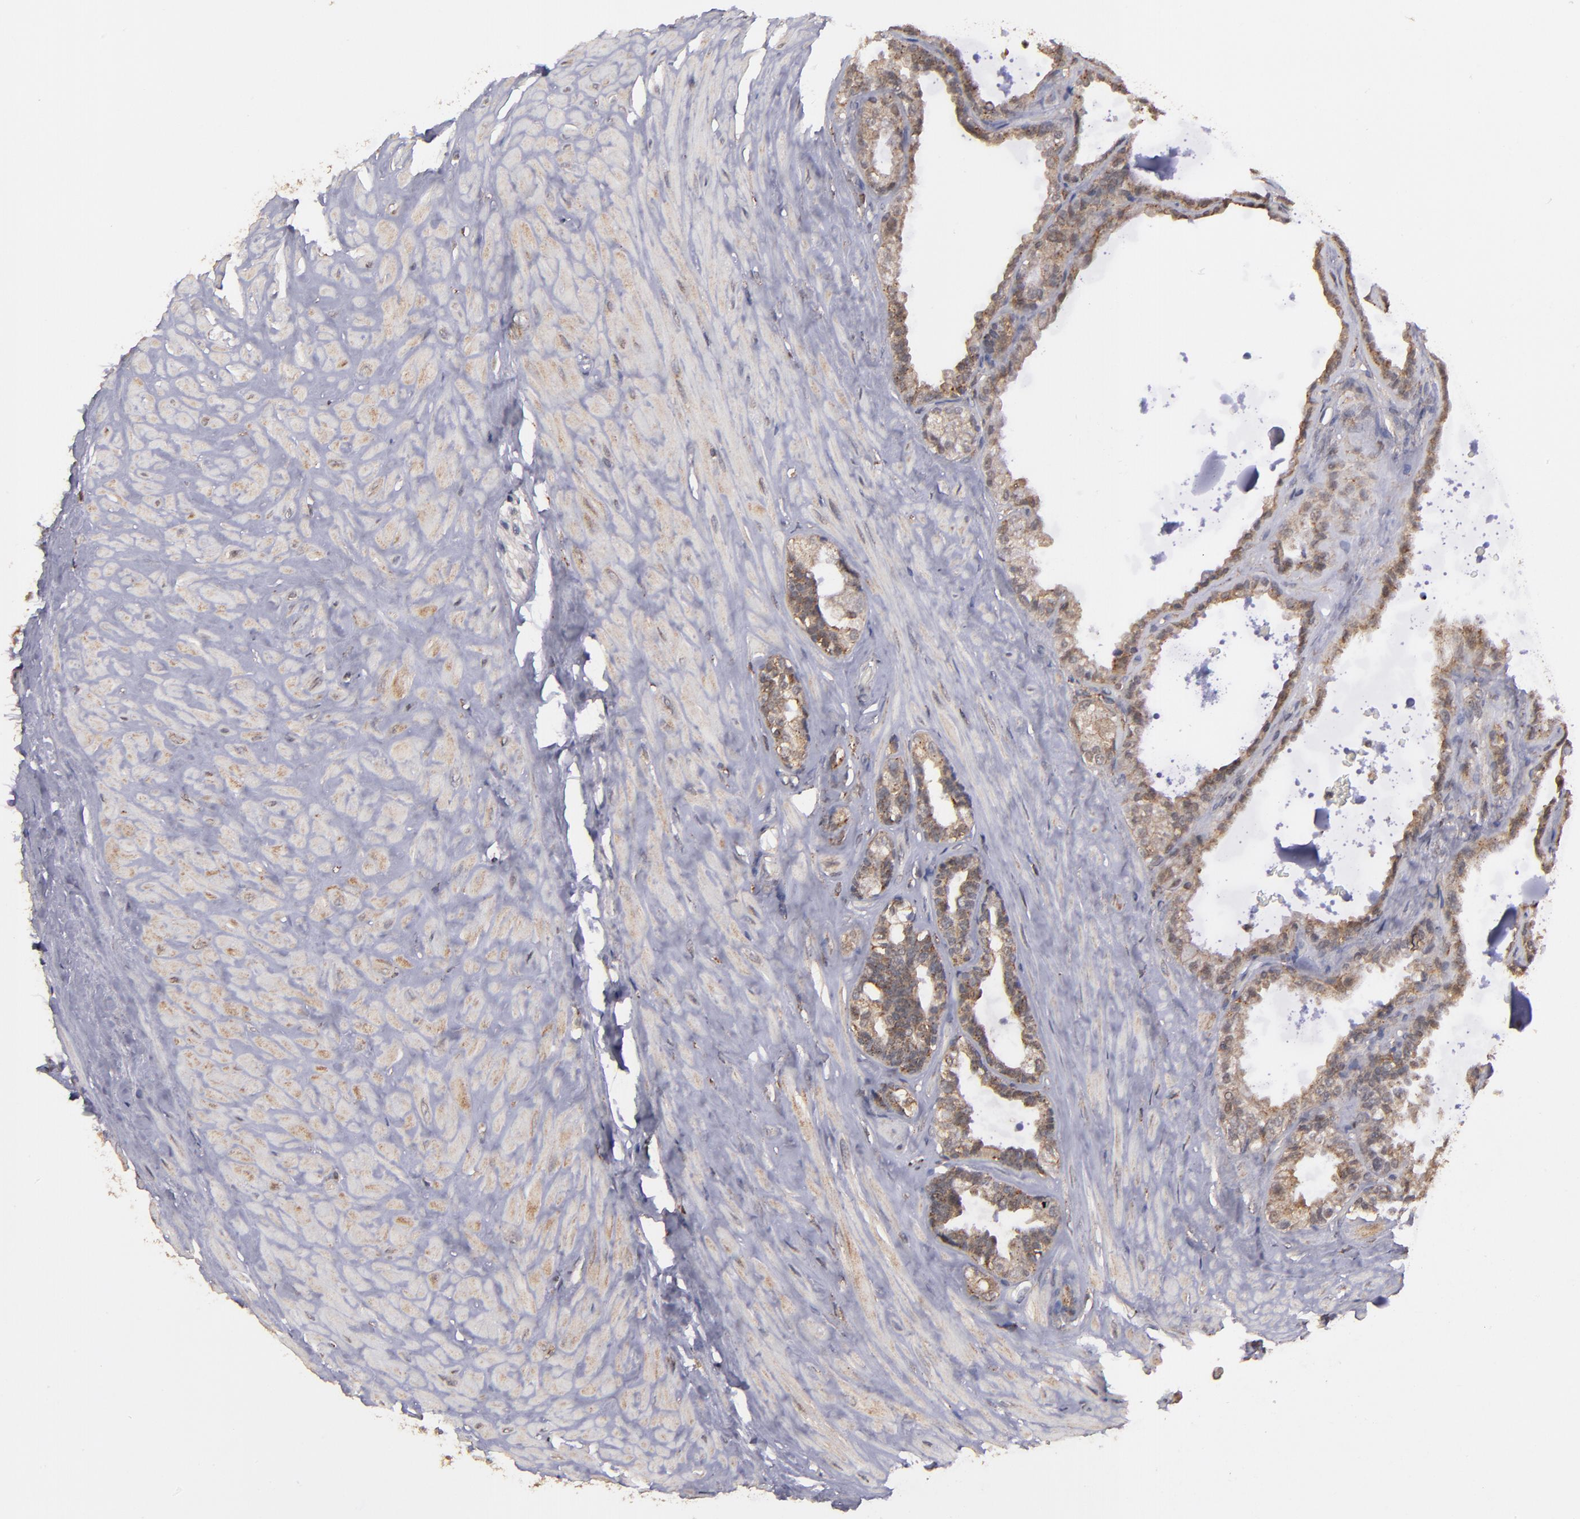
{"staining": {"intensity": "weak", "quantity": ">75%", "location": "cytoplasmic/membranous"}, "tissue": "seminal vesicle", "cell_type": "Glandular cells", "image_type": "normal", "snomed": [{"axis": "morphology", "description": "Normal tissue, NOS"}, {"axis": "morphology", "description": "Inflammation, NOS"}, {"axis": "topography", "description": "Urinary bladder"}, {"axis": "topography", "description": "Prostate"}, {"axis": "topography", "description": "Seminal veicle"}], "caption": "High-magnification brightfield microscopy of normal seminal vesicle stained with DAB (3,3'-diaminobenzidine) (brown) and counterstained with hematoxylin (blue). glandular cells exhibit weak cytoplasmic/membranous expression is seen in about>75% of cells. (DAB (3,3'-diaminobenzidine) IHC, brown staining for protein, blue staining for nuclei).", "gene": "SIPA1L1", "patient": {"sex": "male", "age": 82}}